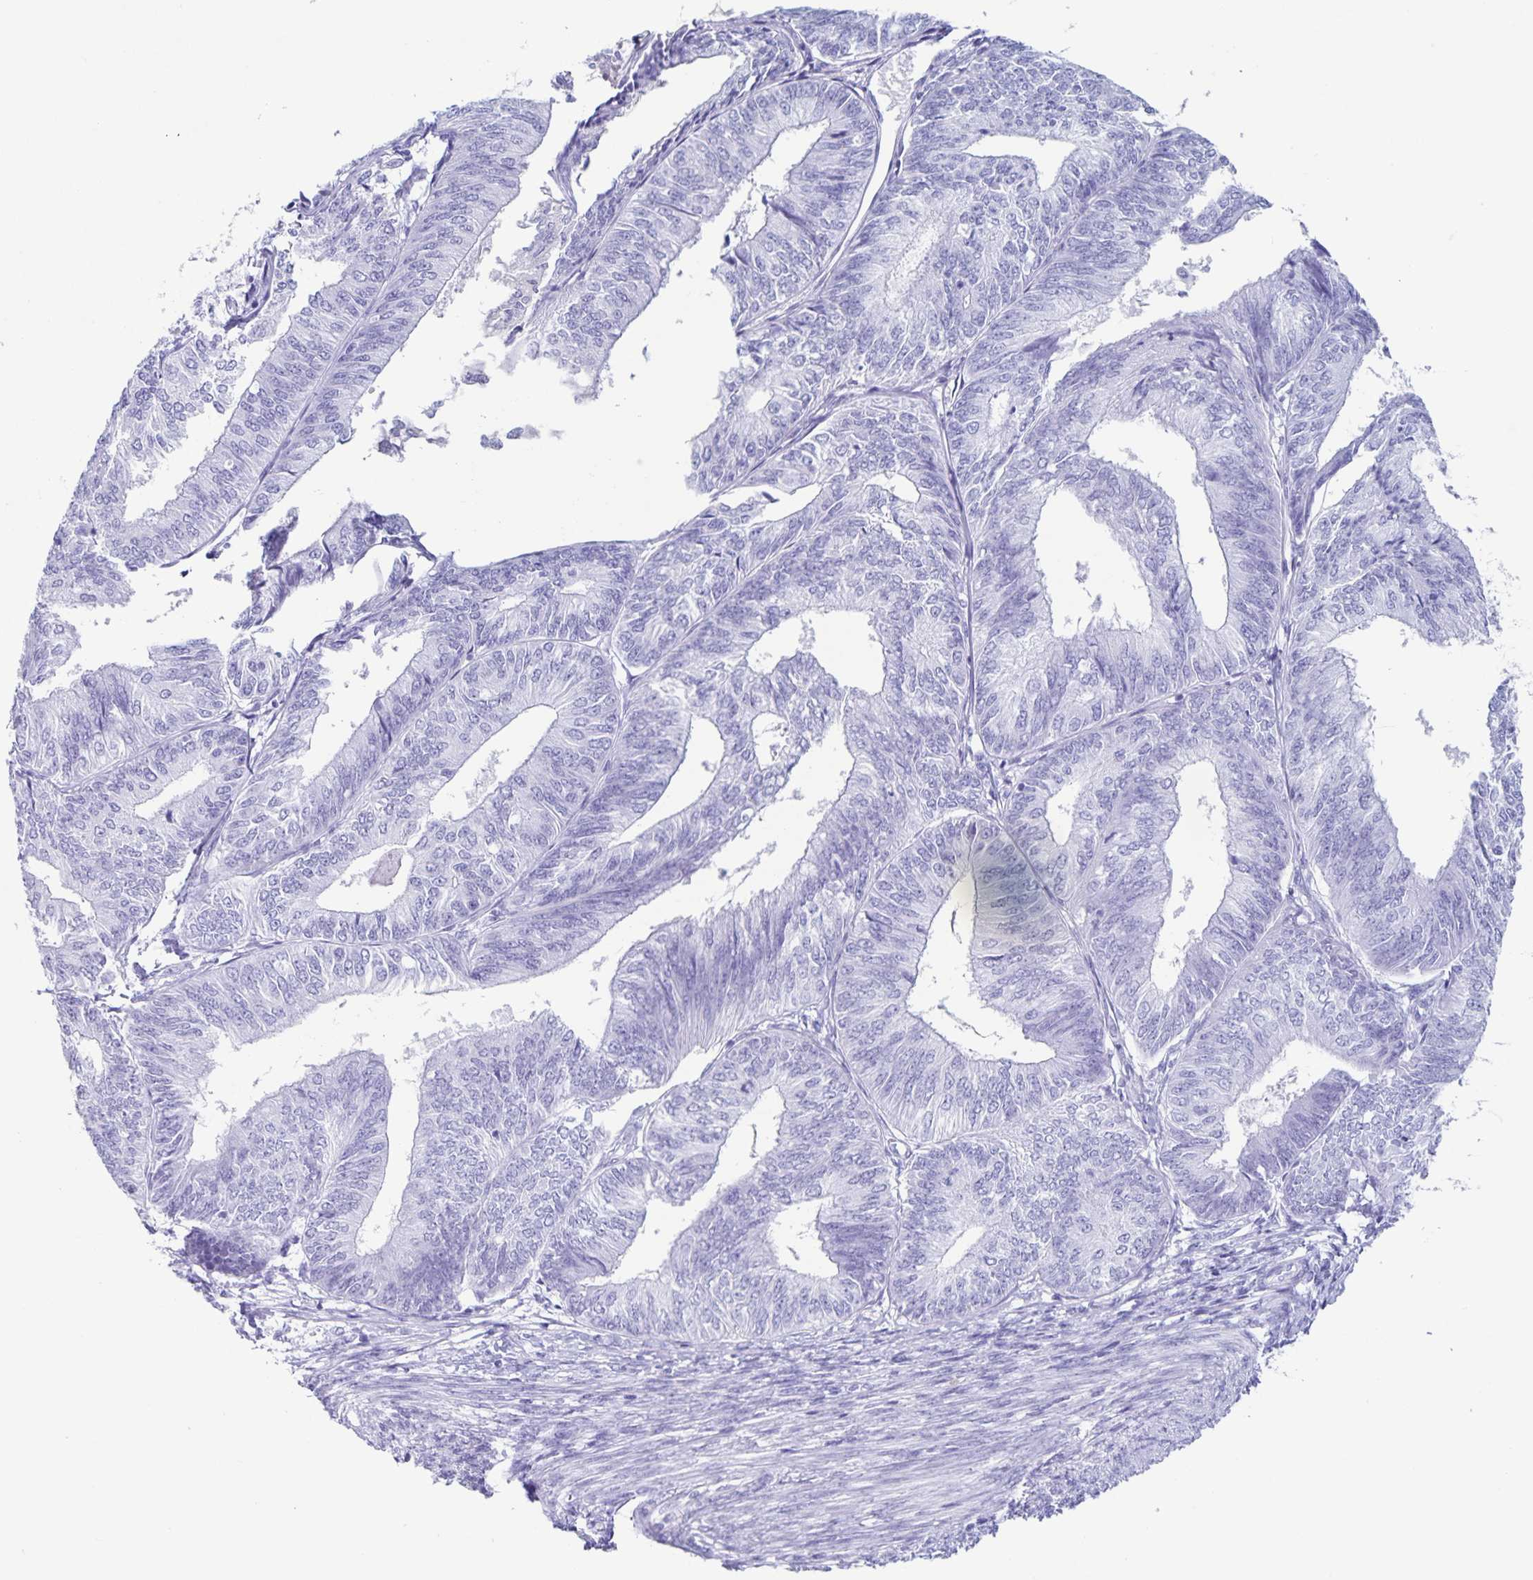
{"staining": {"intensity": "negative", "quantity": "none", "location": "none"}, "tissue": "endometrial cancer", "cell_type": "Tumor cells", "image_type": "cancer", "snomed": [{"axis": "morphology", "description": "Adenocarcinoma, NOS"}, {"axis": "topography", "description": "Endometrium"}], "caption": "Tumor cells show no significant protein staining in adenocarcinoma (endometrial). The staining was performed using DAB to visualize the protein expression in brown, while the nuclei were stained in blue with hematoxylin (Magnification: 20x).", "gene": "C12orf56", "patient": {"sex": "female", "age": 58}}